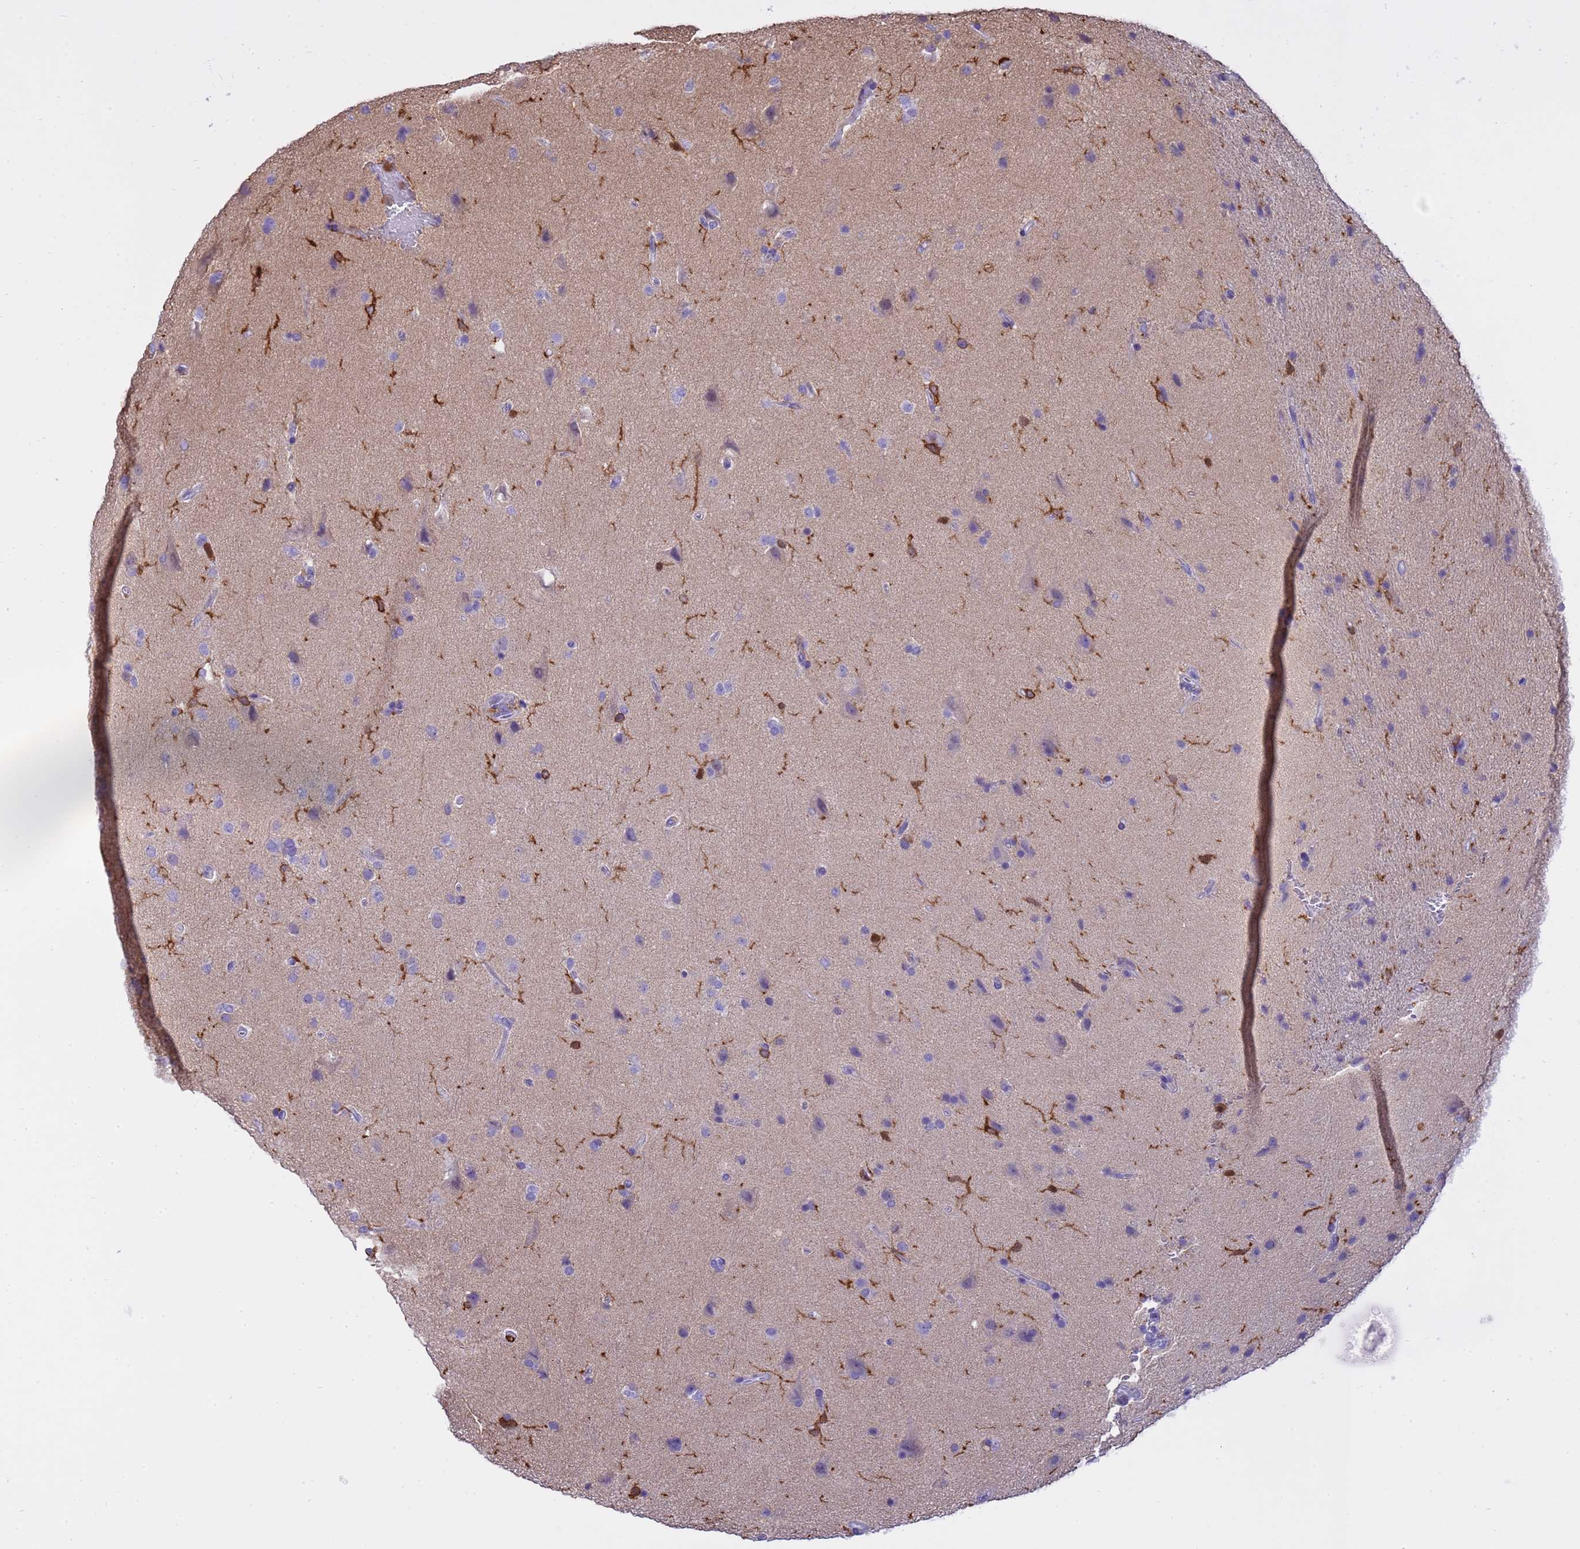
{"staining": {"intensity": "negative", "quantity": "none", "location": "none"}, "tissue": "glioma", "cell_type": "Tumor cells", "image_type": "cancer", "snomed": [{"axis": "morphology", "description": "Glioma, malignant, High grade"}, {"axis": "topography", "description": "Brain"}], "caption": "Immunohistochemical staining of human glioma displays no significant positivity in tumor cells.", "gene": "IRF5", "patient": {"sex": "male", "age": 72}}